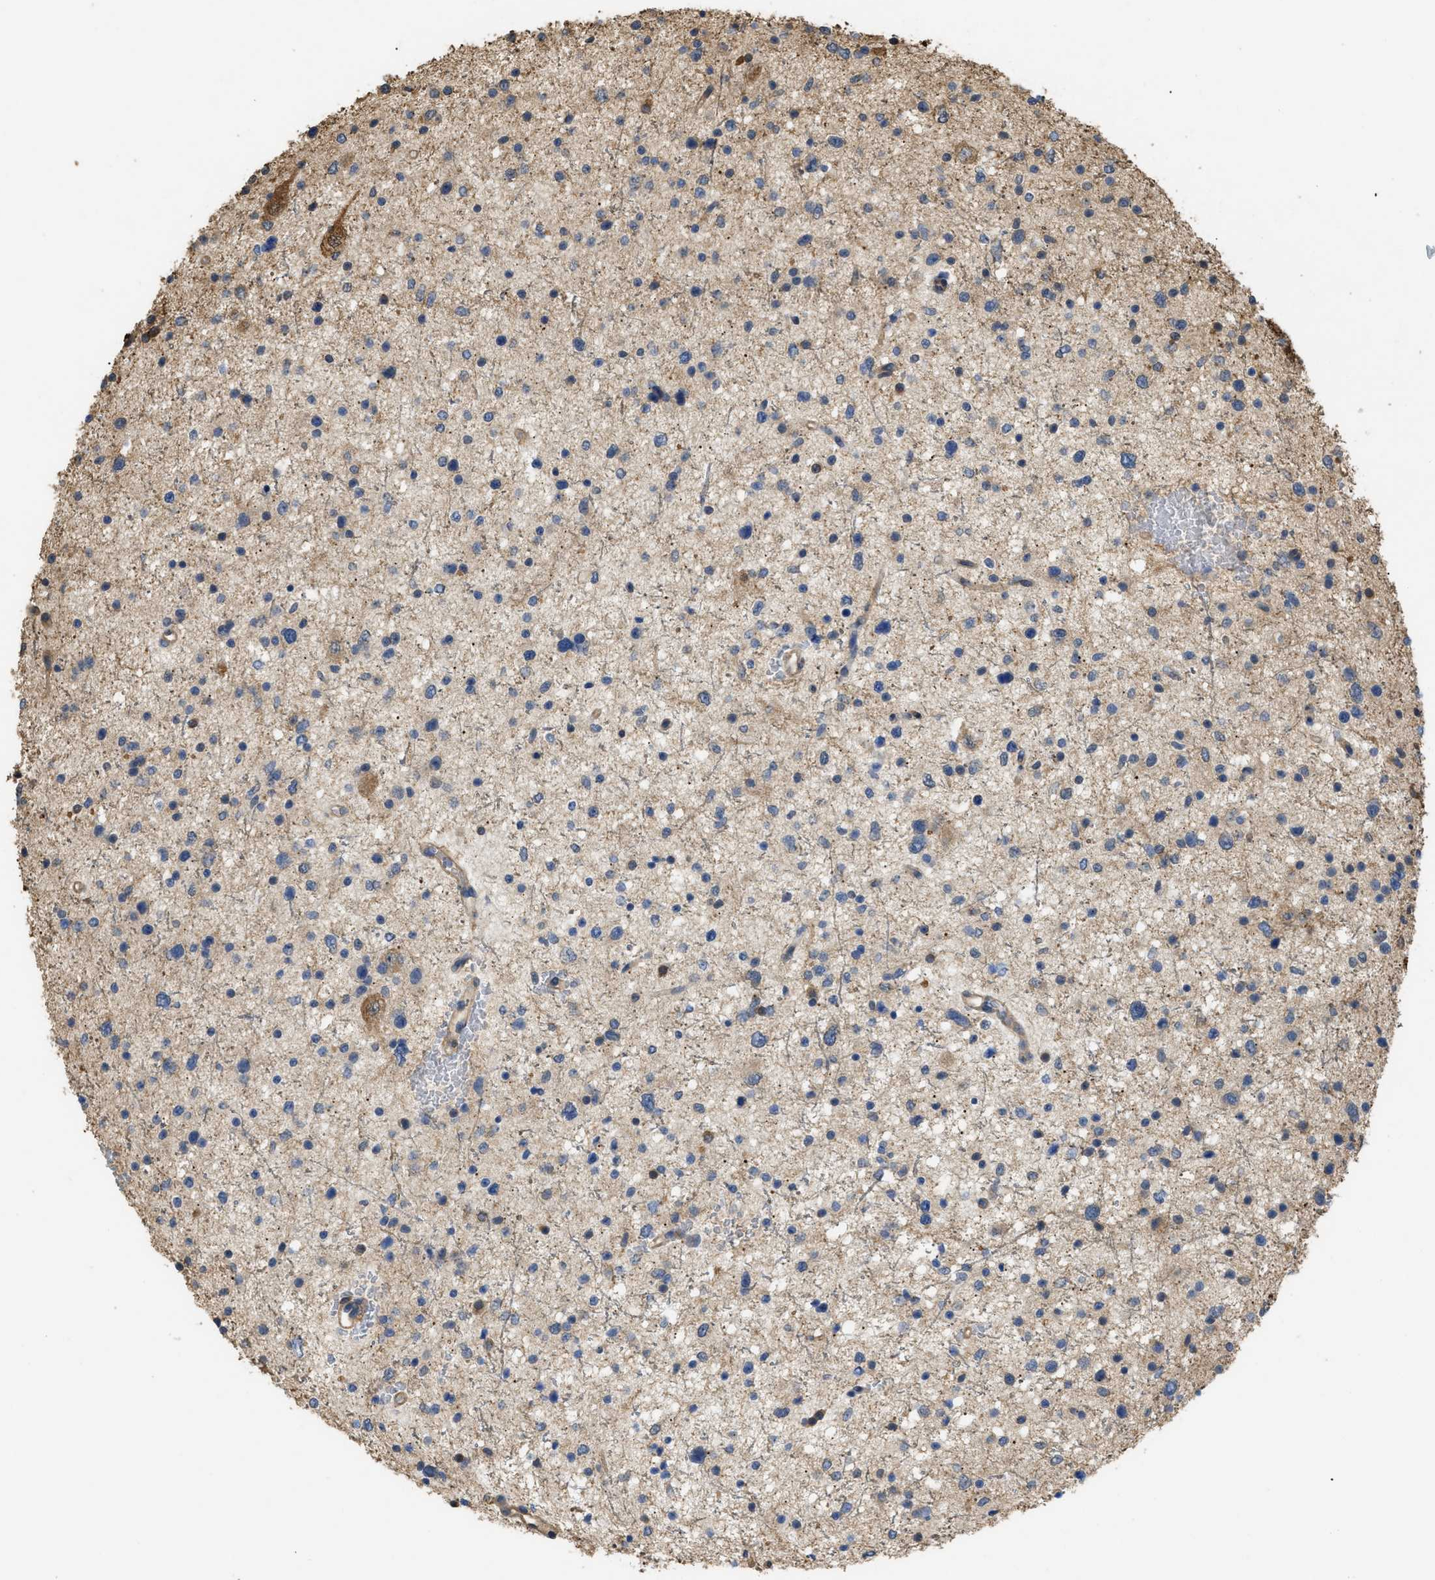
{"staining": {"intensity": "moderate", "quantity": "<25%", "location": "cytoplasmic/membranous"}, "tissue": "glioma", "cell_type": "Tumor cells", "image_type": "cancer", "snomed": [{"axis": "morphology", "description": "Glioma, malignant, Low grade"}, {"axis": "topography", "description": "Brain"}], "caption": "Immunohistochemistry (IHC) (DAB) staining of human glioma exhibits moderate cytoplasmic/membranous protein staining in approximately <25% of tumor cells.", "gene": "CALM1", "patient": {"sex": "female", "age": 37}}